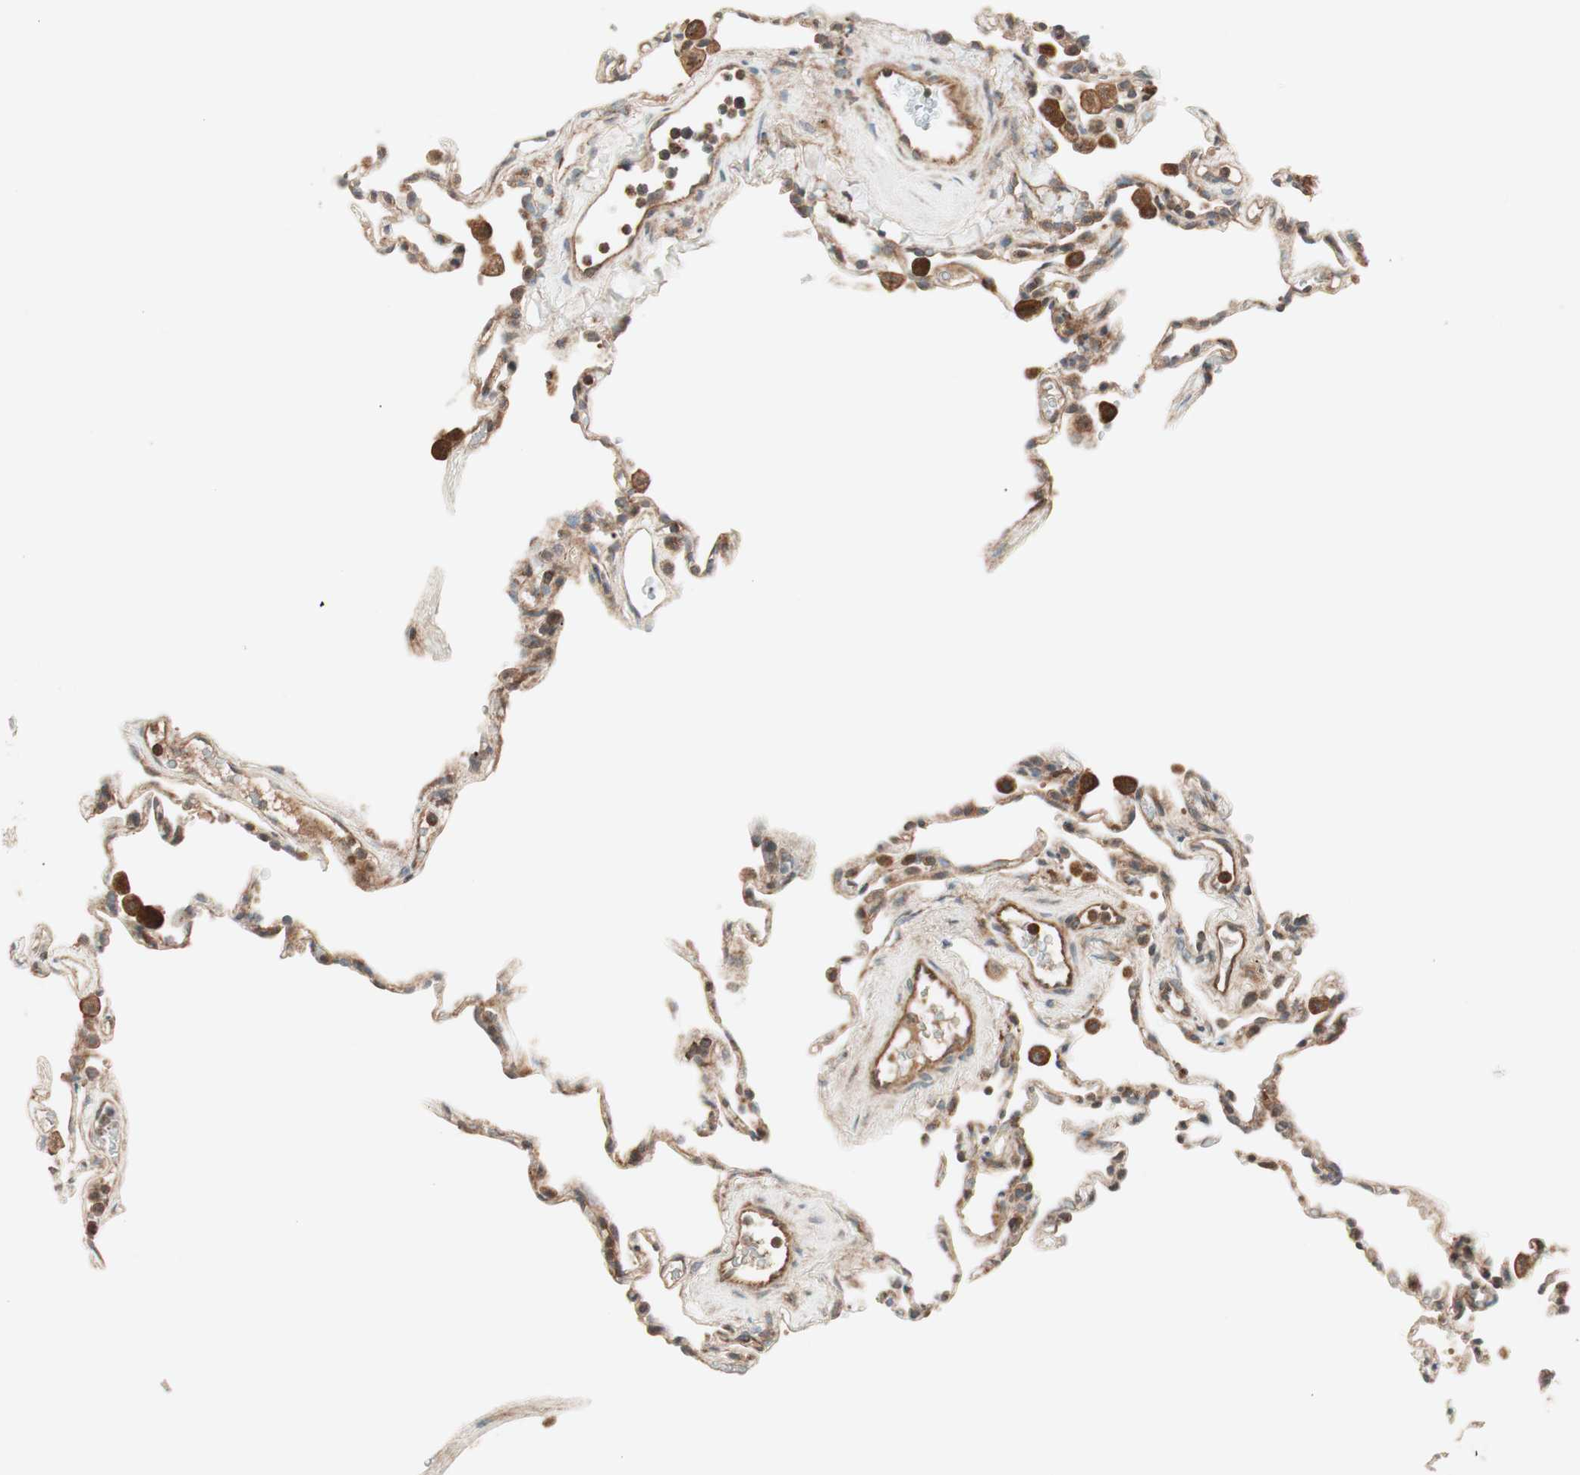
{"staining": {"intensity": "weak", "quantity": "25%-75%", "location": "cytoplasmic/membranous"}, "tissue": "lung", "cell_type": "Alveolar cells", "image_type": "normal", "snomed": [{"axis": "morphology", "description": "Normal tissue, NOS"}, {"axis": "topography", "description": "Lung"}], "caption": "Immunohistochemistry of normal human lung demonstrates low levels of weak cytoplasmic/membranous positivity in approximately 25%-75% of alveolar cells. The staining is performed using DAB brown chromogen to label protein expression. The nuclei are counter-stained blue using hematoxylin.", "gene": "ABI1", "patient": {"sex": "male", "age": 59}}